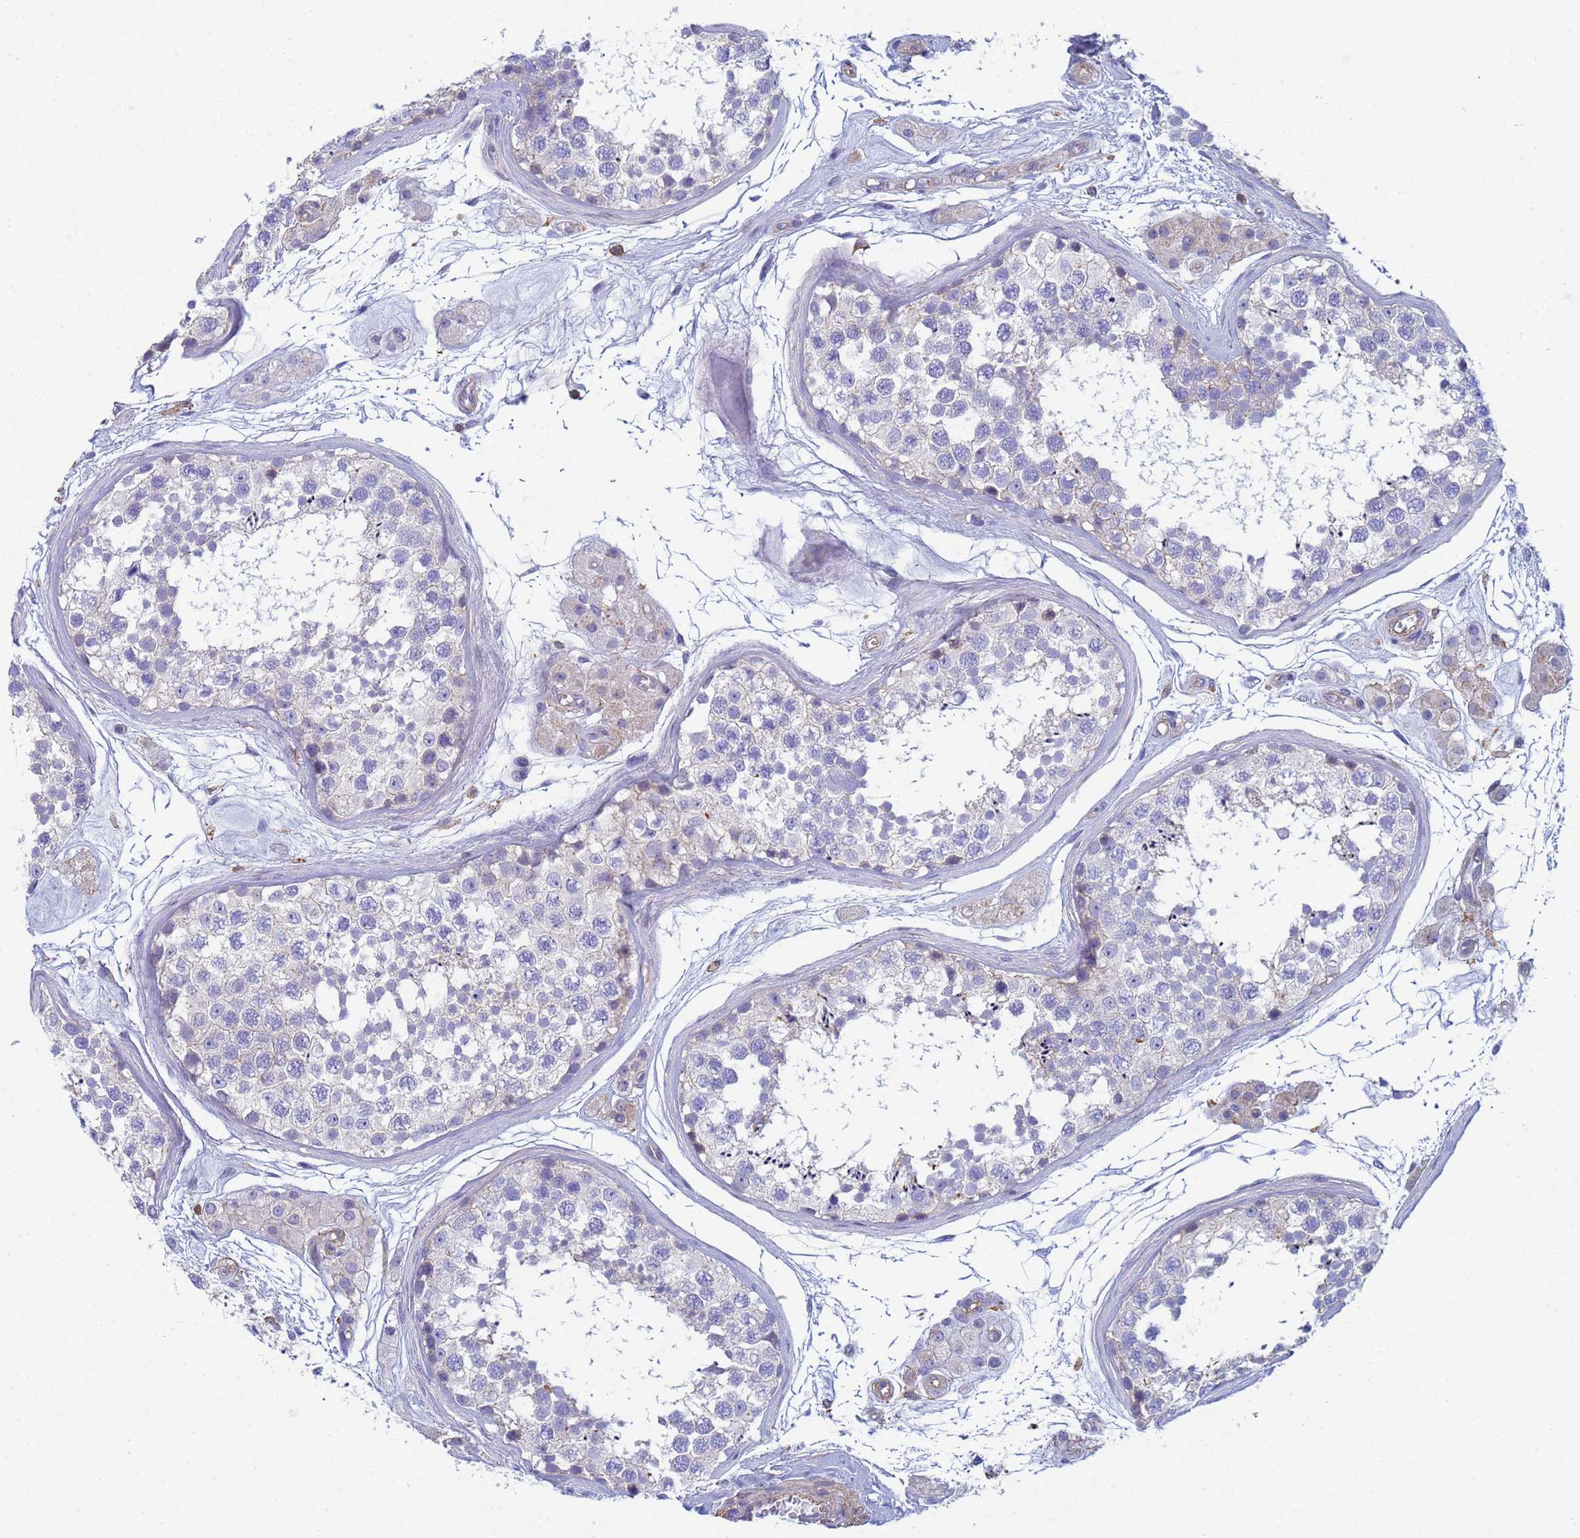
{"staining": {"intensity": "negative", "quantity": "none", "location": "none"}, "tissue": "testis", "cell_type": "Cells in seminiferous ducts", "image_type": "normal", "snomed": [{"axis": "morphology", "description": "Normal tissue, NOS"}, {"axis": "topography", "description": "Testis"}], "caption": "High power microscopy histopathology image of an IHC micrograph of unremarkable testis, revealing no significant positivity in cells in seminiferous ducts. (DAB IHC, high magnification).", "gene": "ZNG1A", "patient": {"sex": "male", "age": 56}}